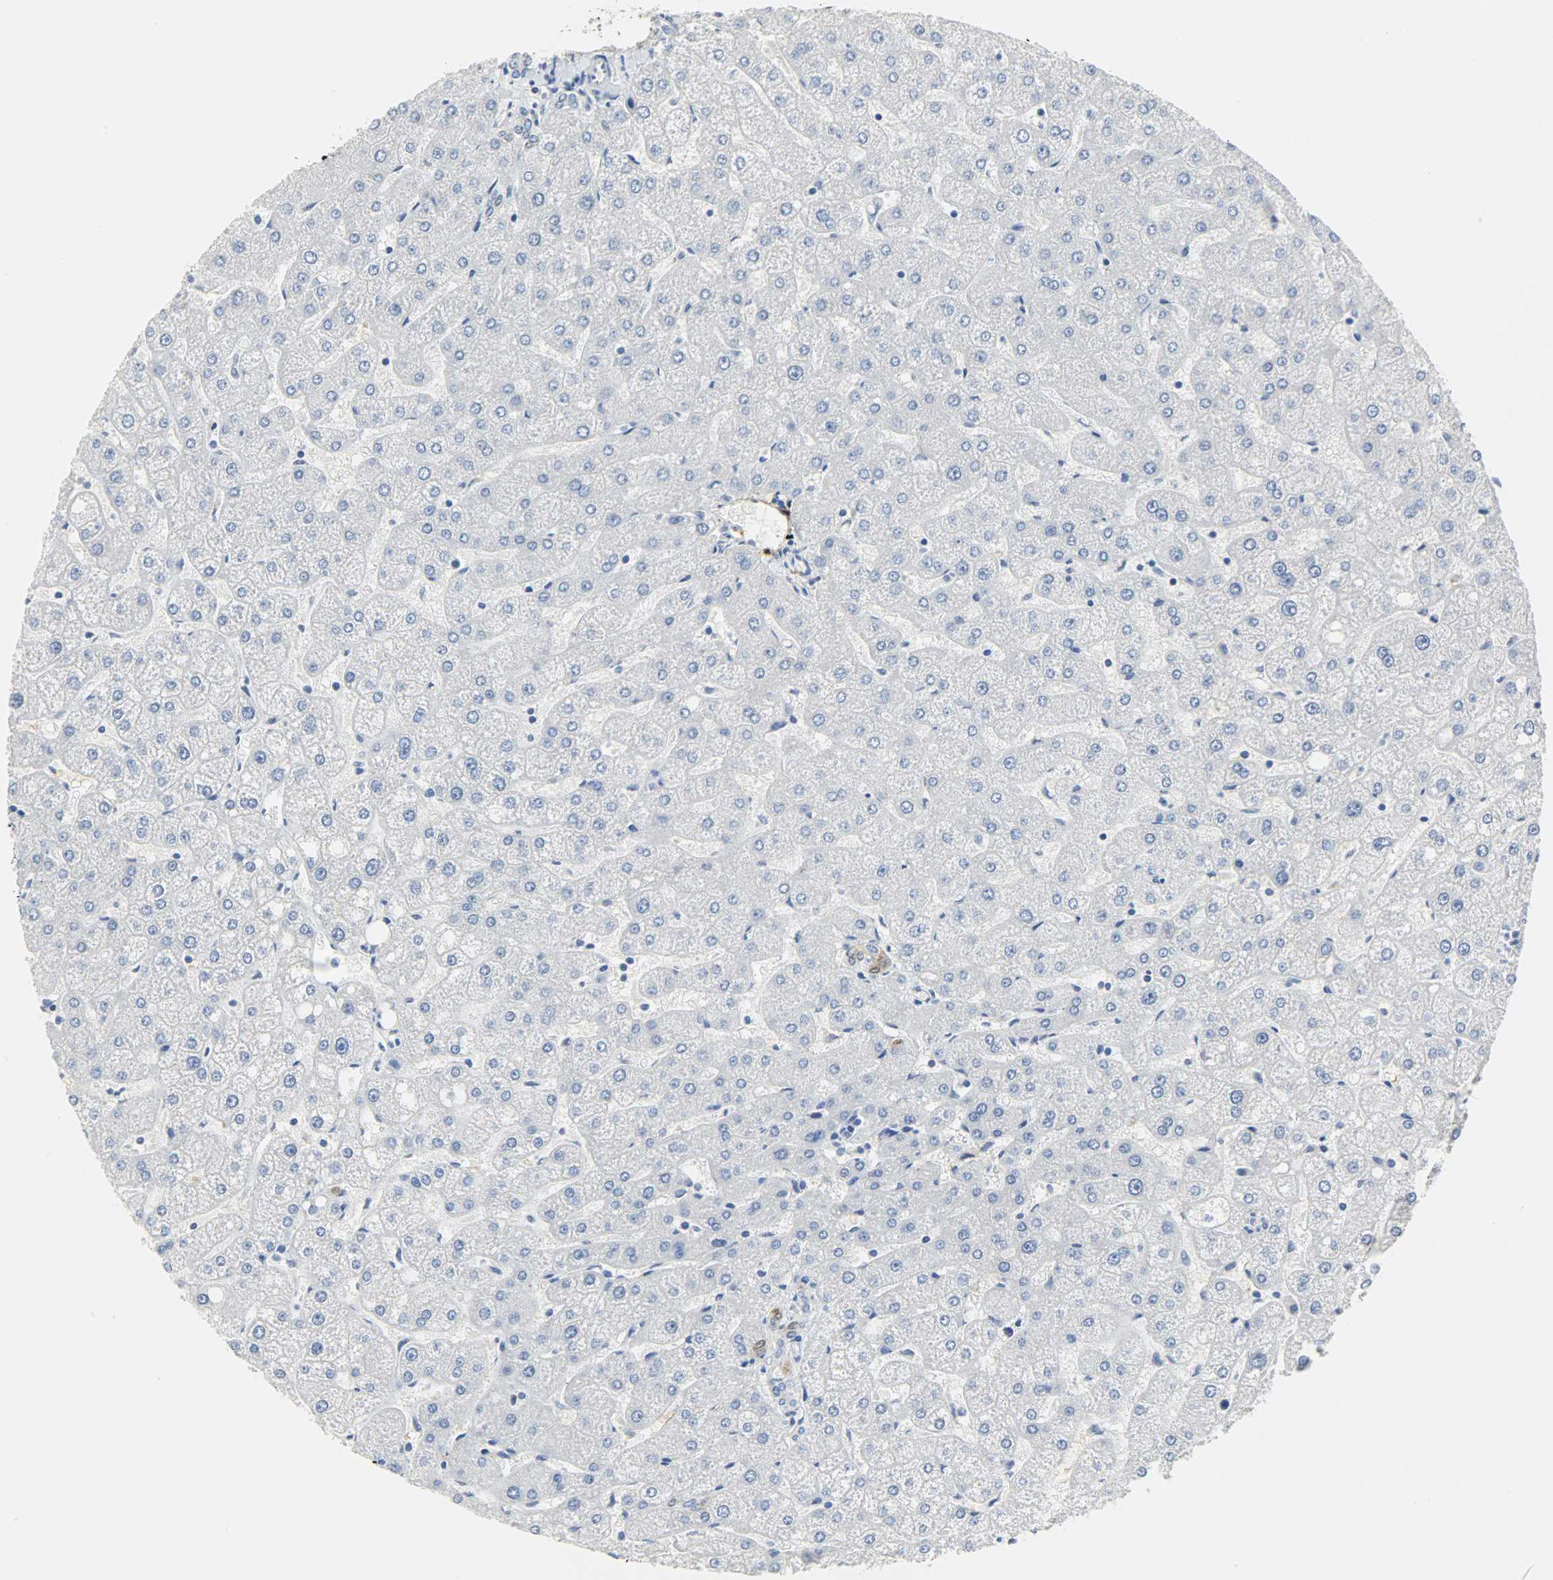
{"staining": {"intensity": "weak", "quantity": "<25%", "location": "cytoplasmic/membranous"}, "tissue": "liver", "cell_type": "Cholangiocytes", "image_type": "normal", "snomed": [{"axis": "morphology", "description": "Normal tissue, NOS"}, {"axis": "topography", "description": "Liver"}], "caption": "This is an immunohistochemistry (IHC) micrograph of normal human liver. There is no expression in cholangiocytes.", "gene": "CA3", "patient": {"sex": "male", "age": 67}}